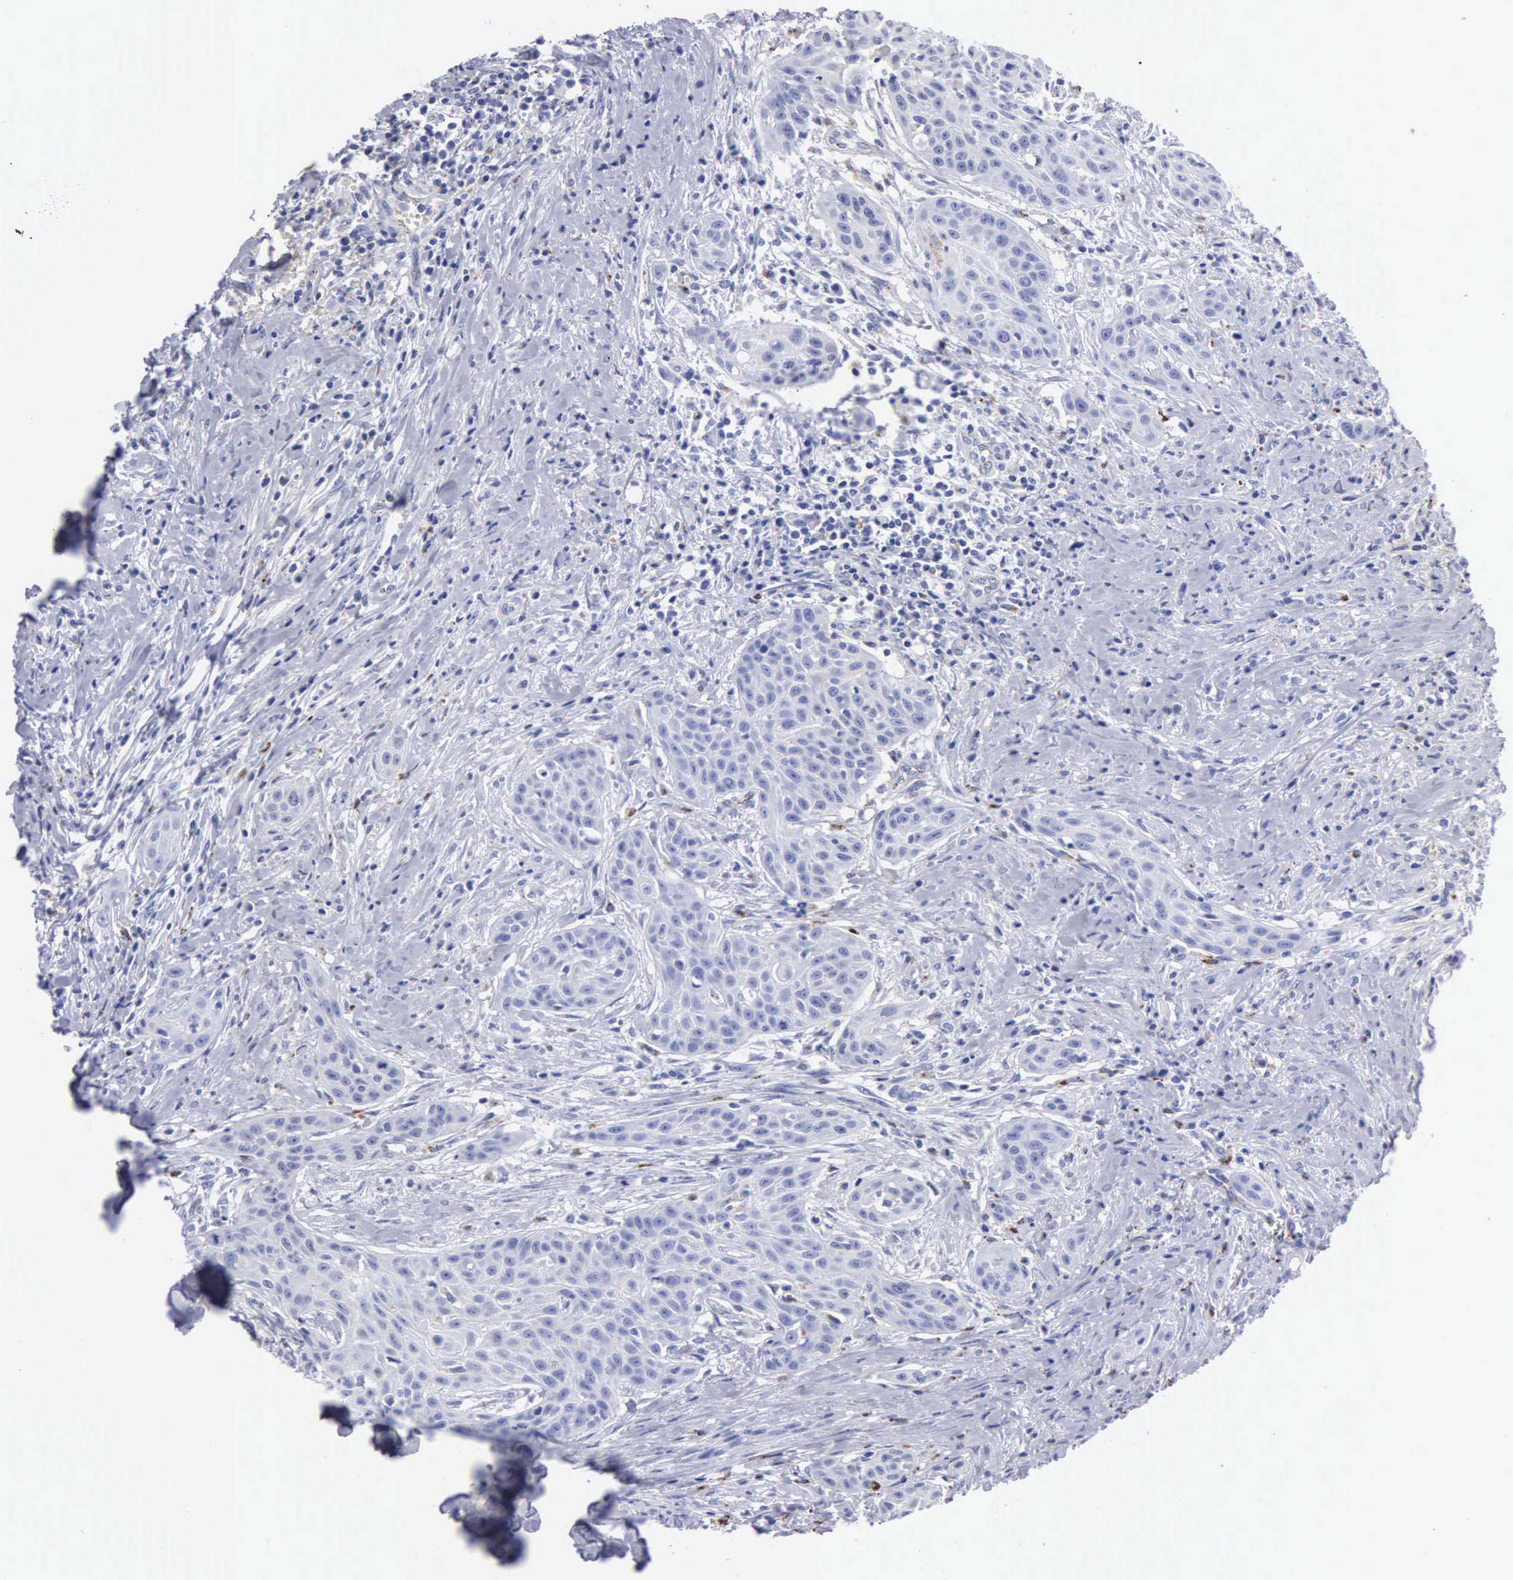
{"staining": {"intensity": "negative", "quantity": "none", "location": "none"}, "tissue": "head and neck cancer", "cell_type": "Tumor cells", "image_type": "cancer", "snomed": [{"axis": "morphology", "description": "Squamous cell carcinoma, NOS"}, {"axis": "morphology", "description": "Squamous cell carcinoma, metastatic, NOS"}, {"axis": "topography", "description": "Lymph node"}, {"axis": "topography", "description": "Salivary gland"}, {"axis": "topography", "description": "Head-Neck"}], "caption": "Head and neck cancer (metastatic squamous cell carcinoma) was stained to show a protein in brown. There is no significant staining in tumor cells.", "gene": "CTSL", "patient": {"sex": "female", "age": 74}}